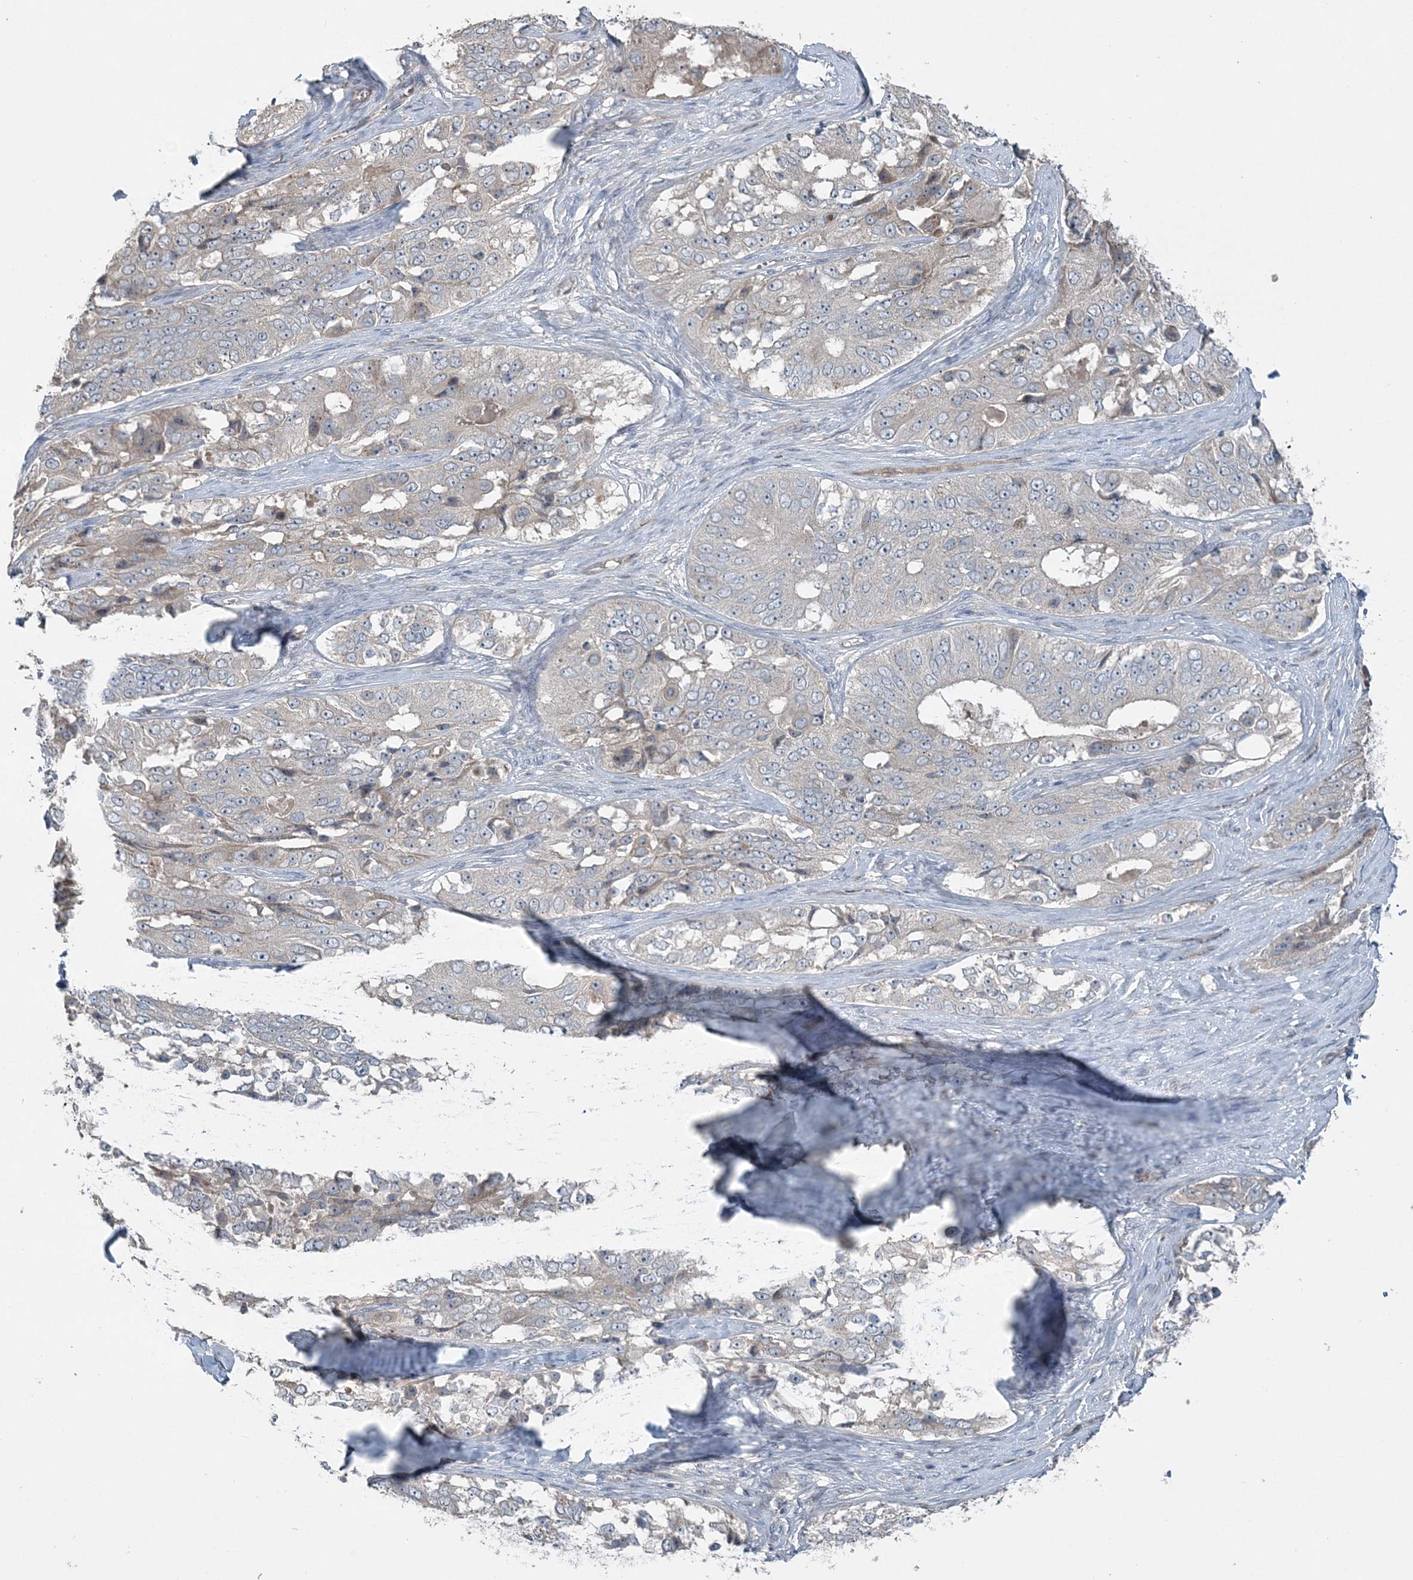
{"staining": {"intensity": "weak", "quantity": "<25%", "location": "cytoplasmic/membranous"}, "tissue": "ovarian cancer", "cell_type": "Tumor cells", "image_type": "cancer", "snomed": [{"axis": "morphology", "description": "Carcinoma, endometroid"}, {"axis": "topography", "description": "Ovary"}], "caption": "A micrograph of human ovarian cancer (endometroid carcinoma) is negative for staining in tumor cells. (DAB (3,3'-diaminobenzidine) immunohistochemistry (IHC), high magnification).", "gene": "SLC4A10", "patient": {"sex": "female", "age": 51}}